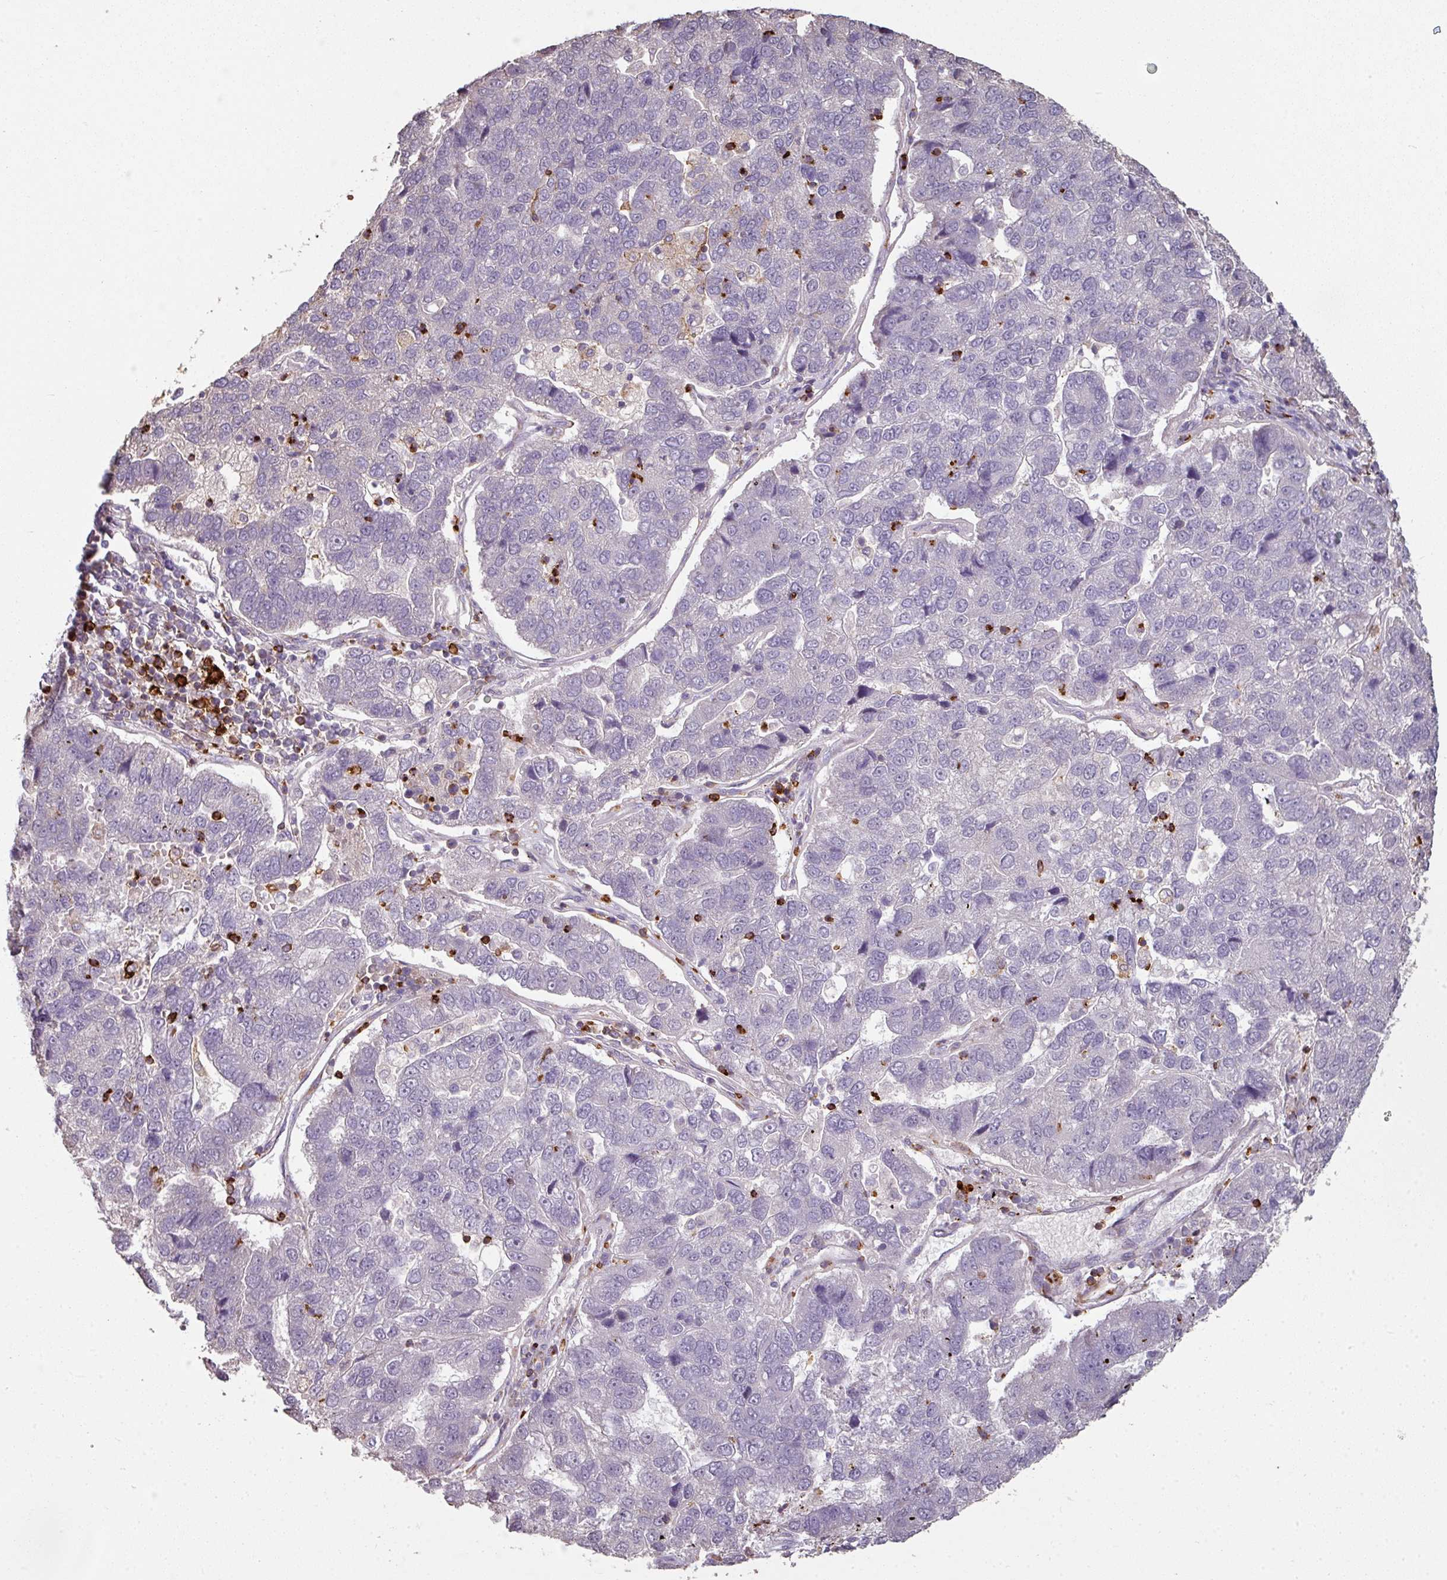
{"staining": {"intensity": "negative", "quantity": "none", "location": "none"}, "tissue": "pancreatic cancer", "cell_type": "Tumor cells", "image_type": "cancer", "snomed": [{"axis": "morphology", "description": "Adenocarcinoma, NOS"}, {"axis": "topography", "description": "Pancreas"}], "caption": "There is no significant staining in tumor cells of adenocarcinoma (pancreatic).", "gene": "OLFML2B", "patient": {"sex": "female", "age": 61}}